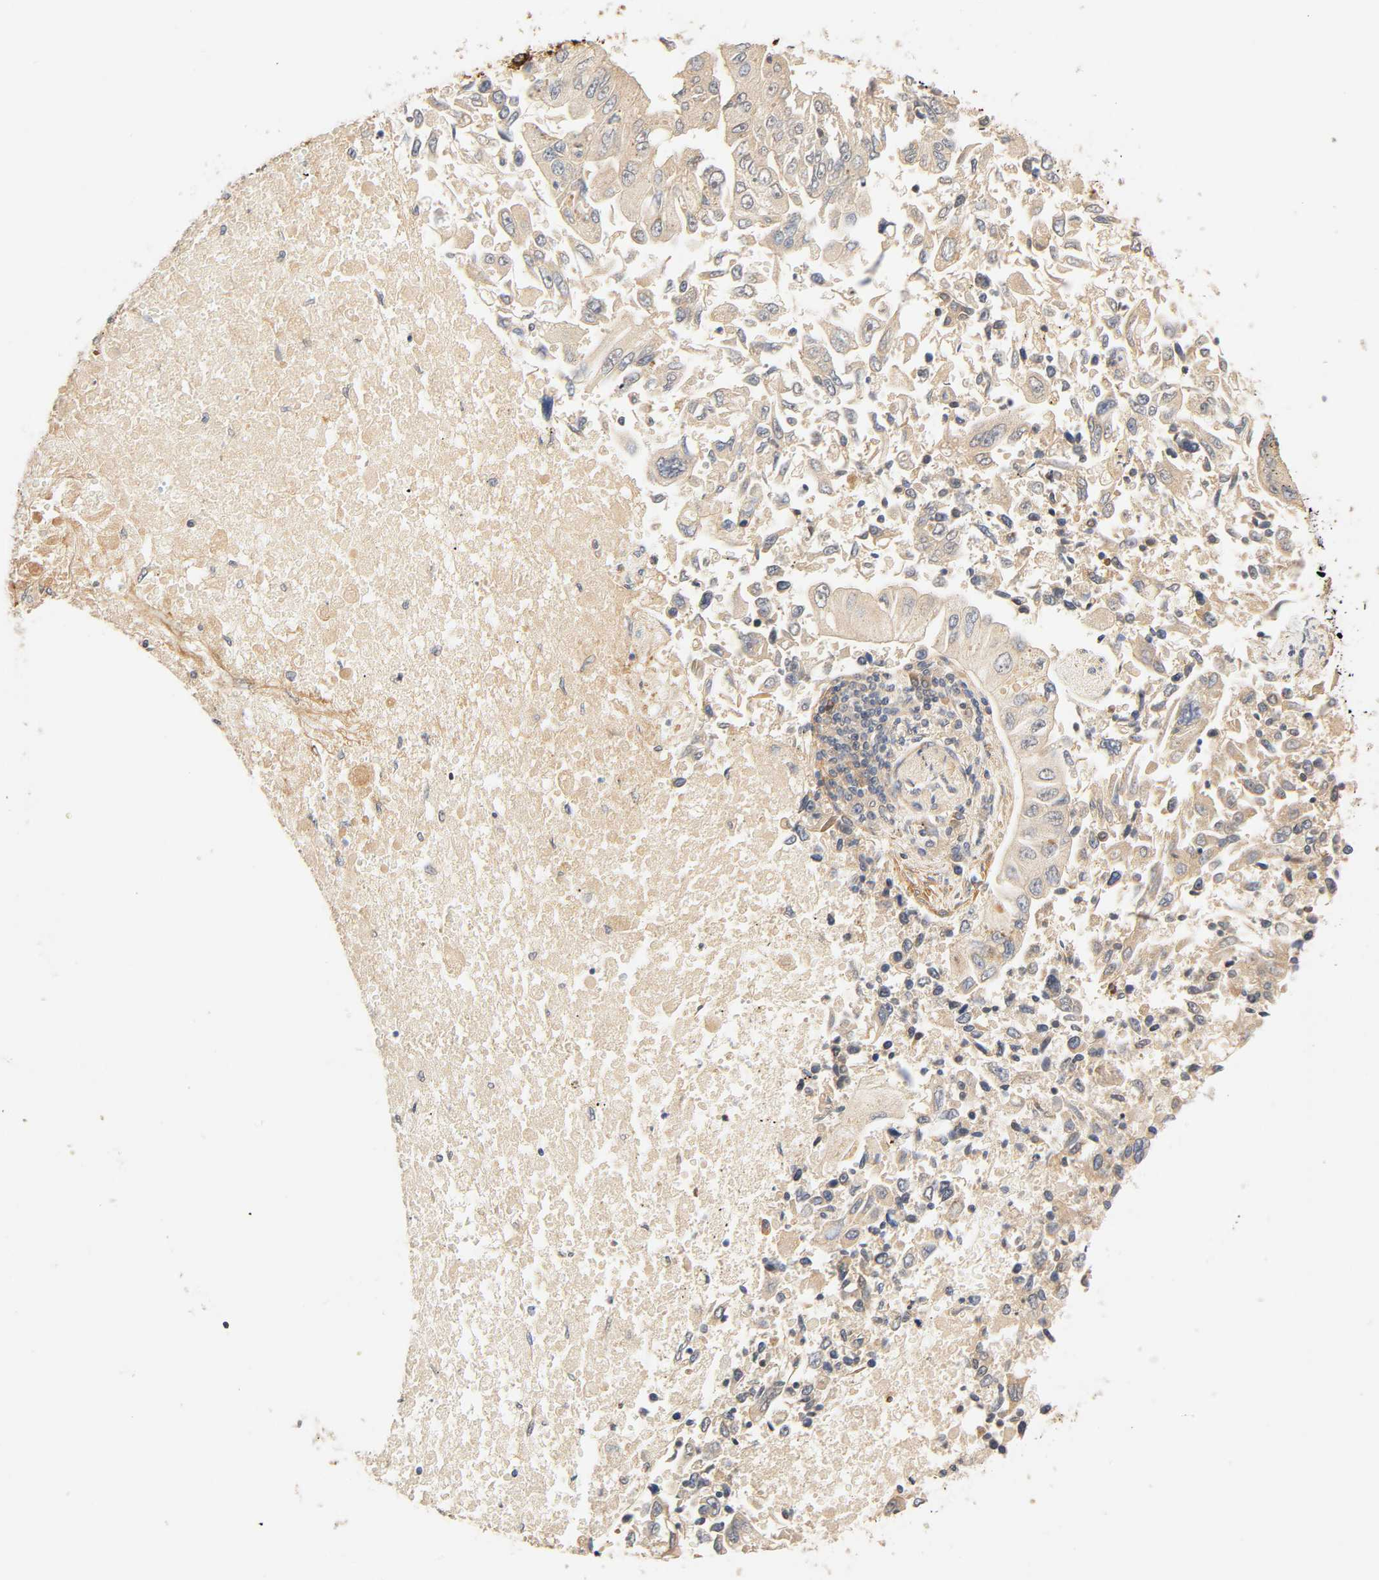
{"staining": {"intensity": "weak", "quantity": "<25%", "location": "cytoplasmic/membranous"}, "tissue": "lung cancer", "cell_type": "Tumor cells", "image_type": "cancer", "snomed": [{"axis": "morphology", "description": "Adenocarcinoma, NOS"}, {"axis": "topography", "description": "Lung"}], "caption": "The image reveals no staining of tumor cells in lung cancer (adenocarcinoma). The staining is performed using DAB brown chromogen with nuclei counter-stained in using hematoxylin.", "gene": "CACNA1G", "patient": {"sex": "male", "age": 84}}